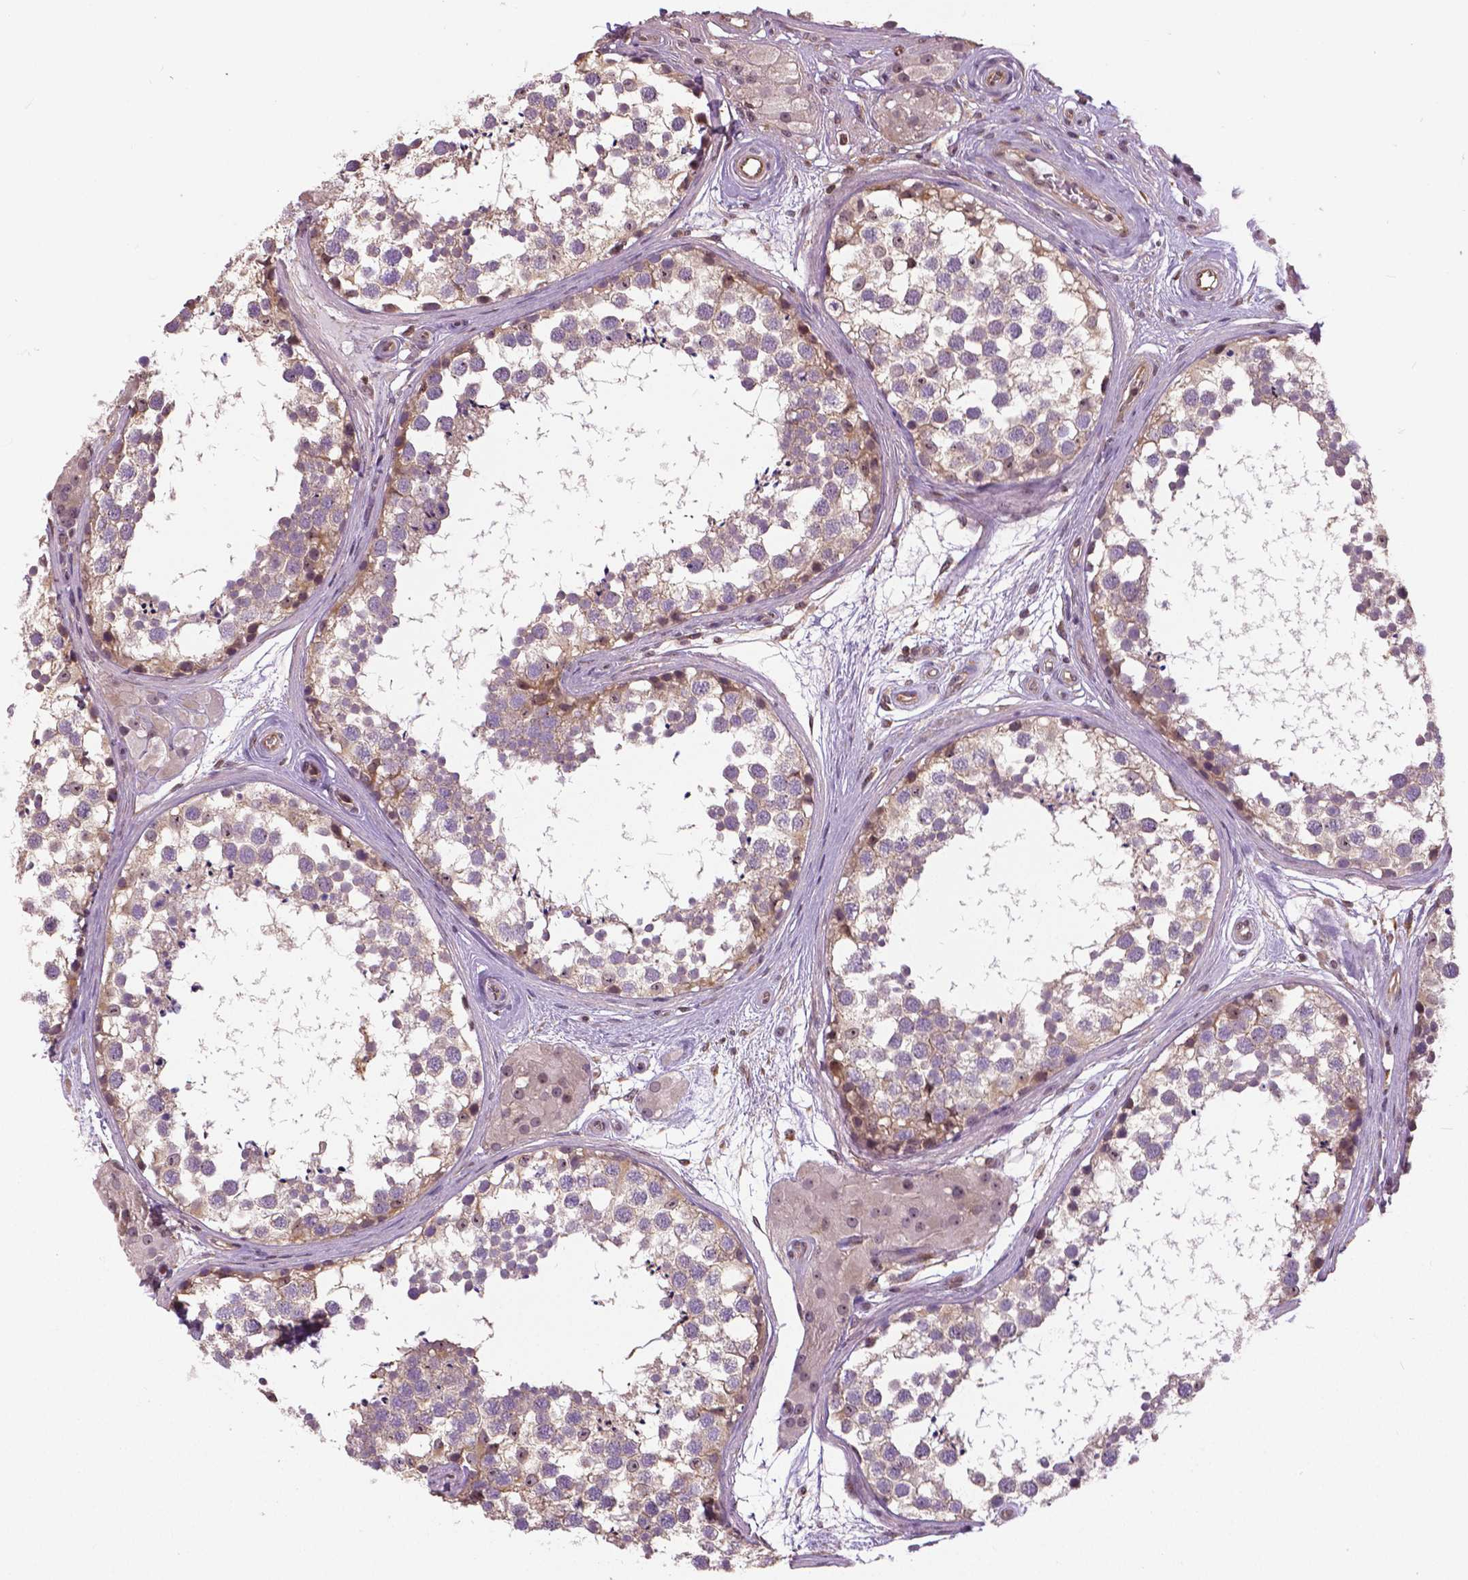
{"staining": {"intensity": "weak", "quantity": "<25%", "location": "cytoplasmic/membranous"}, "tissue": "testis", "cell_type": "Cells in seminiferous ducts", "image_type": "normal", "snomed": [{"axis": "morphology", "description": "Normal tissue, NOS"}, {"axis": "morphology", "description": "Seminoma, NOS"}, {"axis": "topography", "description": "Testis"}], "caption": "Image shows no protein positivity in cells in seminiferous ducts of normal testis. (DAB IHC, high magnification).", "gene": "ANXA13", "patient": {"sex": "male", "age": 65}}